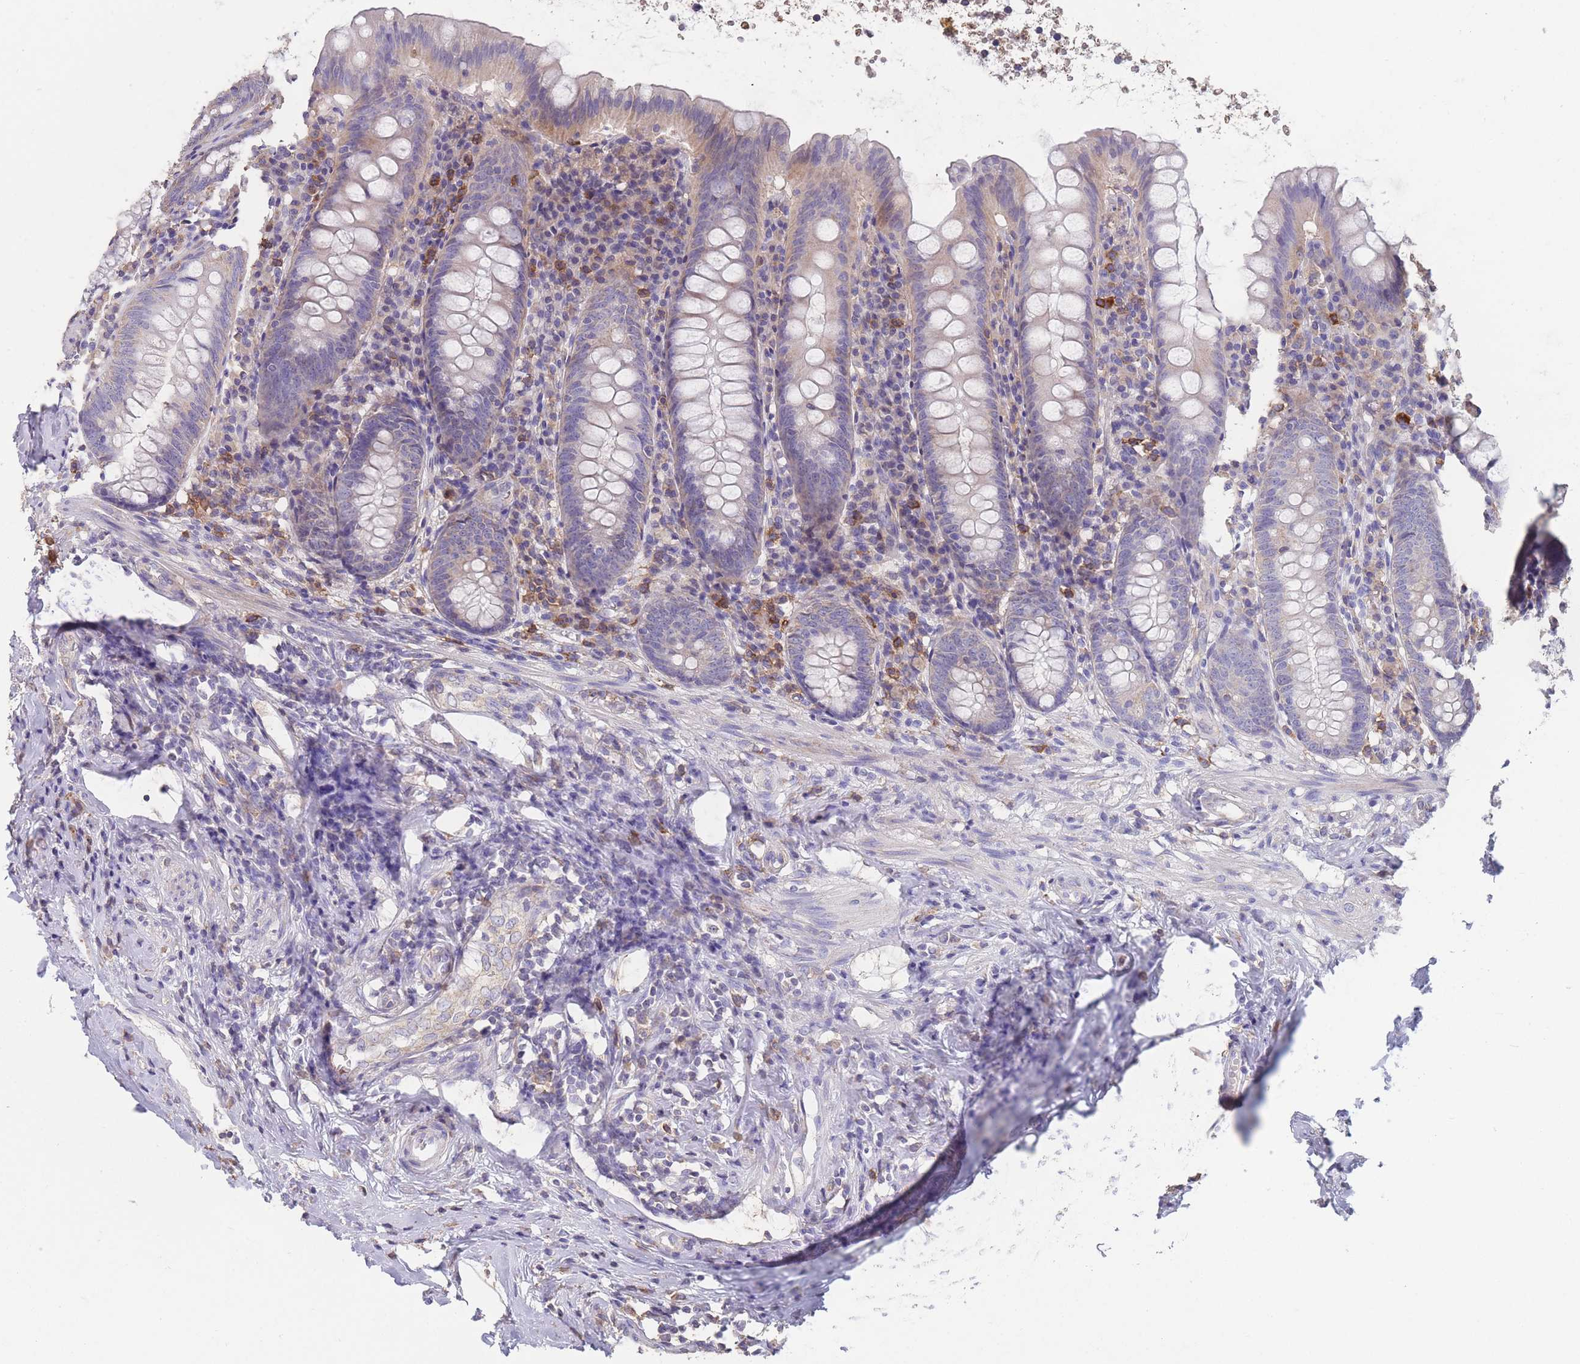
{"staining": {"intensity": "weak", "quantity": "<25%", "location": "cytoplasmic/membranous"}, "tissue": "appendix", "cell_type": "Glandular cells", "image_type": "normal", "snomed": [{"axis": "morphology", "description": "Normal tissue, NOS"}, {"axis": "topography", "description": "Appendix"}], "caption": "This photomicrograph is of unremarkable appendix stained with immunohistochemistry to label a protein in brown with the nuclei are counter-stained blue. There is no positivity in glandular cells.", "gene": "CLEC12A", "patient": {"sex": "female", "age": 54}}